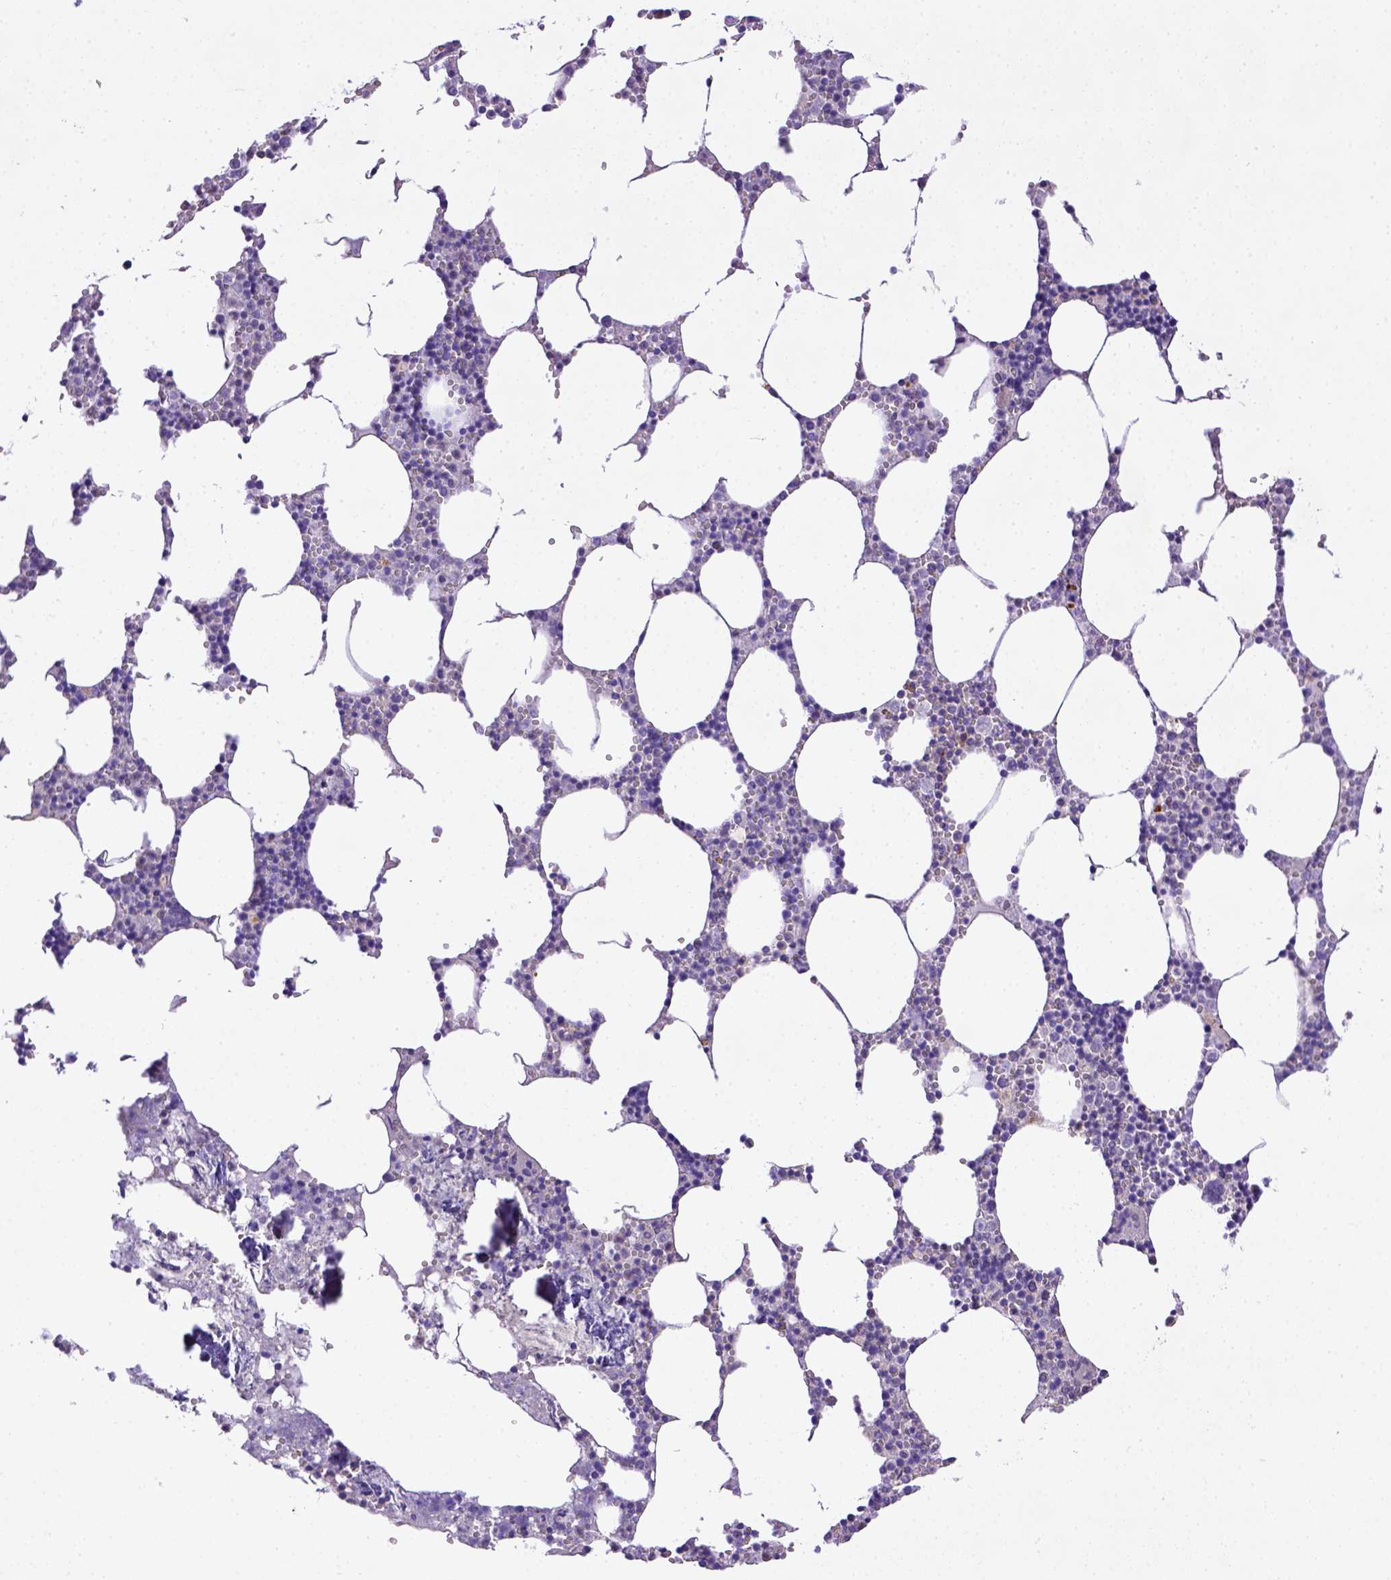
{"staining": {"intensity": "negative", "quantity": "none", "location": "none"}, "tissue": "bone marrow", "cell_type": "Hematopoietic cells", "image_type": "normal", "snomed": [{"axis": "morphology", "description": "Normal tissue, NOS"}, {"axis": "topography", "description": "Bone marrow"}], "caption": "Bone marrow stained for a protein using immunohistochemistry shows no expression hematopoietic cells.", "gene": "CD40", "patient": {"sex": "male", "age": 54}}